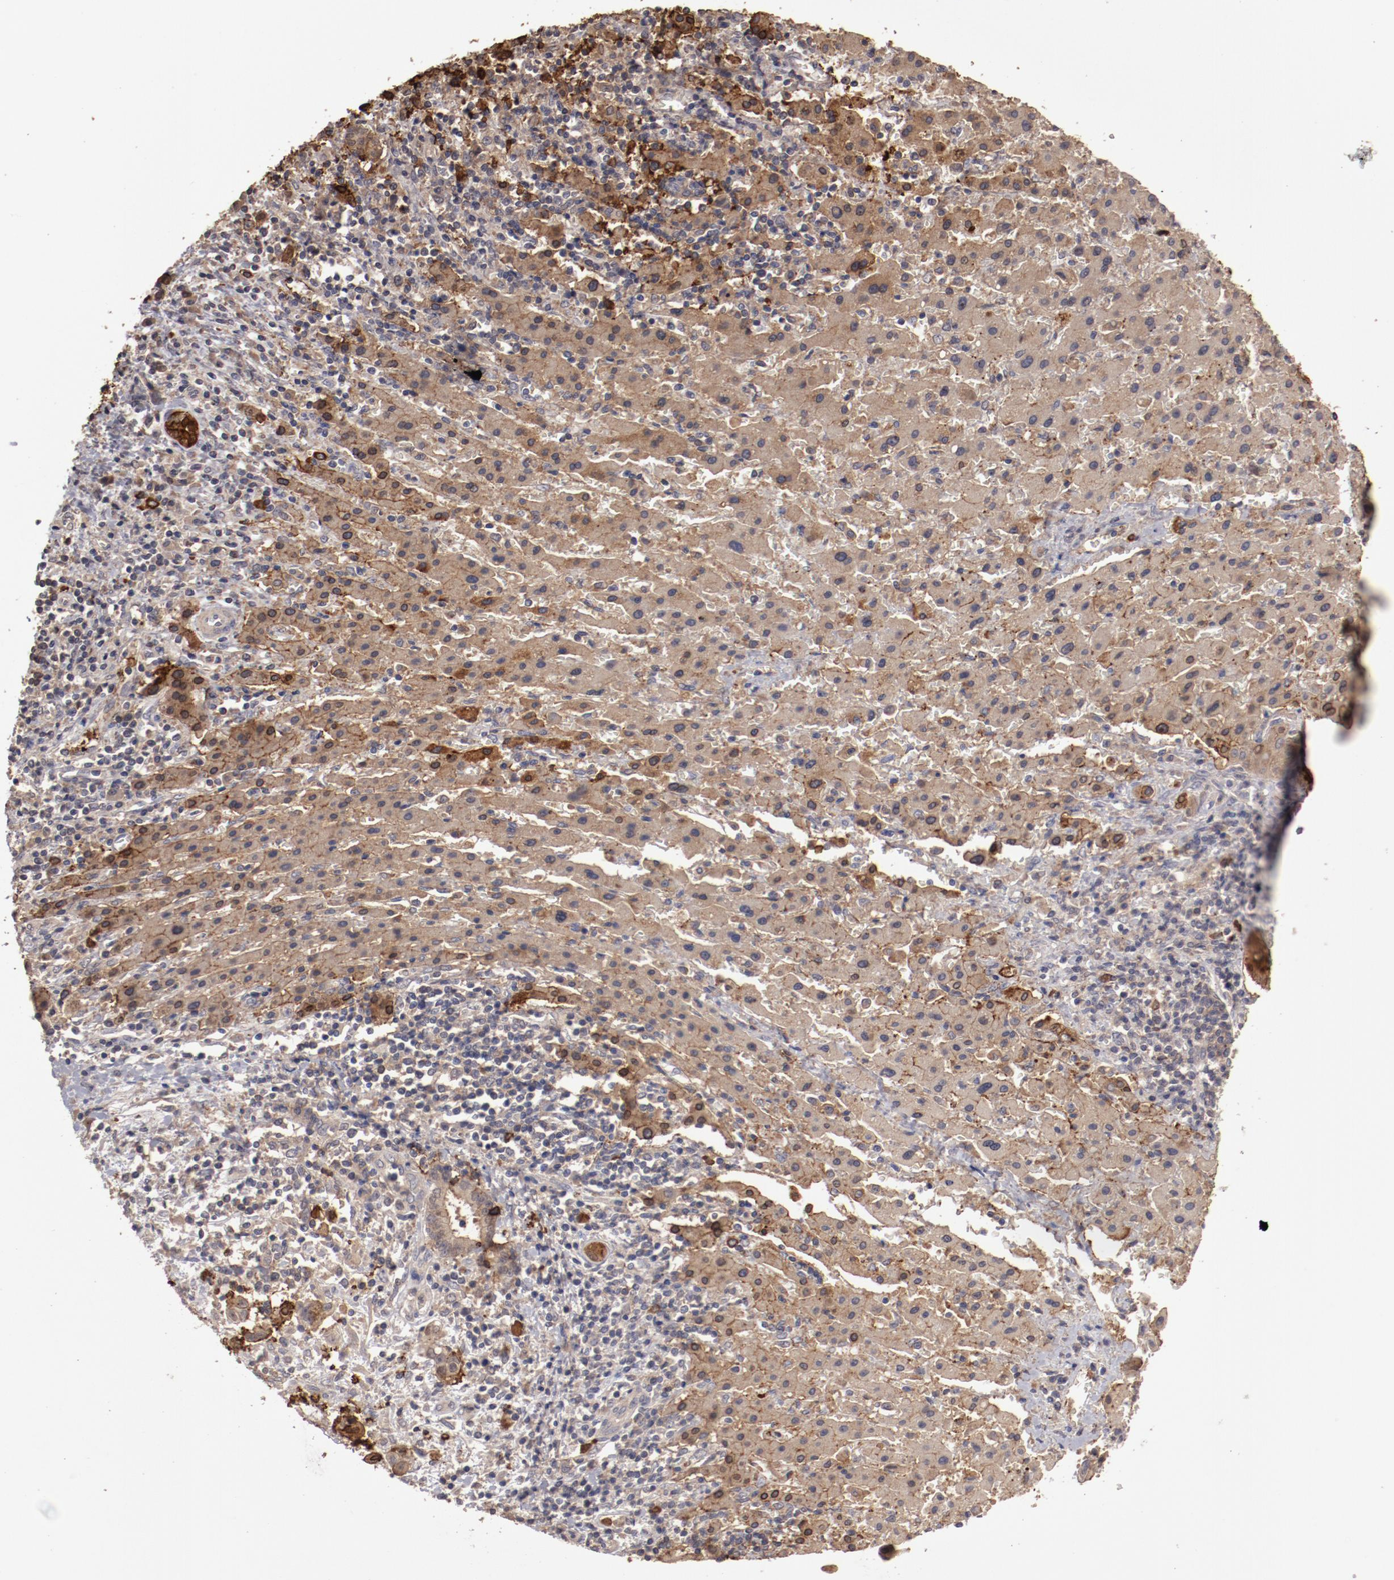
{"staining": {"intensity": "moderate", "quantity": ">75%", "location": "cytoplasmic/membranous"}, "tissue": "liver cancer", "cell_type": "Tumor cells", "image_type": "cancer", "snomed": [{"axis": "morphology", "description": "Cholangiocarcinoma"}, {"axis": "topography", "description": "Liver"}], "caption": "Human liver cancer (cholangiocarcinoma) stained with a protein marker demonstrates moderate staining in tumor cells.", "gene": "LRRC75B", "patient": {"sex": "male", "age": 57}}